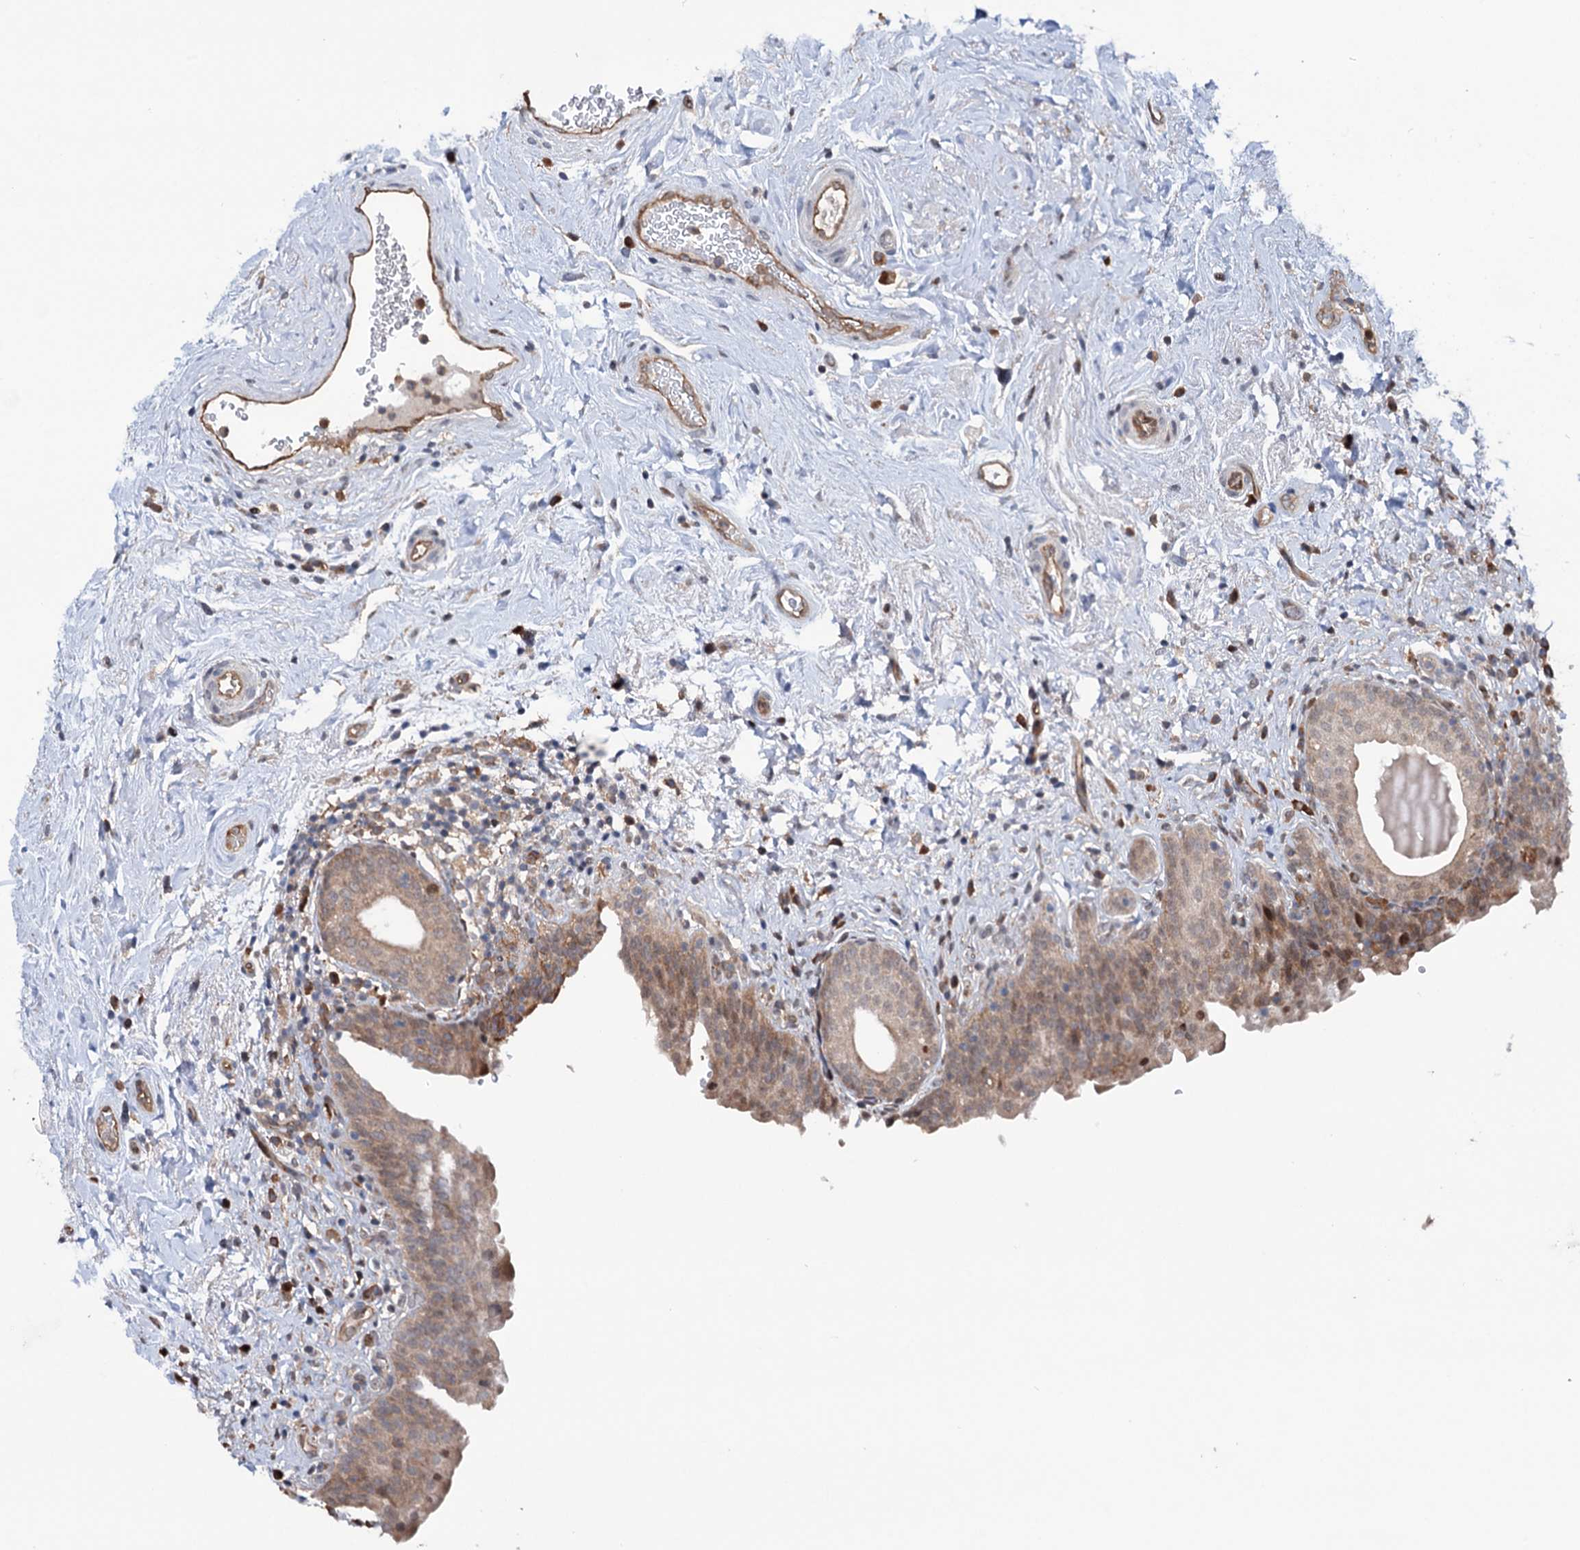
{"staining": {"intensity": "moderate", "quantity": "25%-75%", "location": "cytoplasmic/membranous"}, "tissue": "urinary bladder", "cell_type": "Urothelial cells", "image_type": "normal", "snomed": [{"axis": "morphology", "description": "Normal tissue, NOS"}, {"axis": "topography", "description": "Urinary bladder"}], "caption": "IHC micrograph of normal urinary bladder: human urinary bladder stained using immunohistochemistry (IHC) reveals medium levels of moderate protein expression localized specifically in the cytoplasmic/membranous of urothelial cells, appearing as a cytoplasmic/membranous brown color.", "gene": "NCAPD2", "patient": {"sex": "male", "age": 83}}